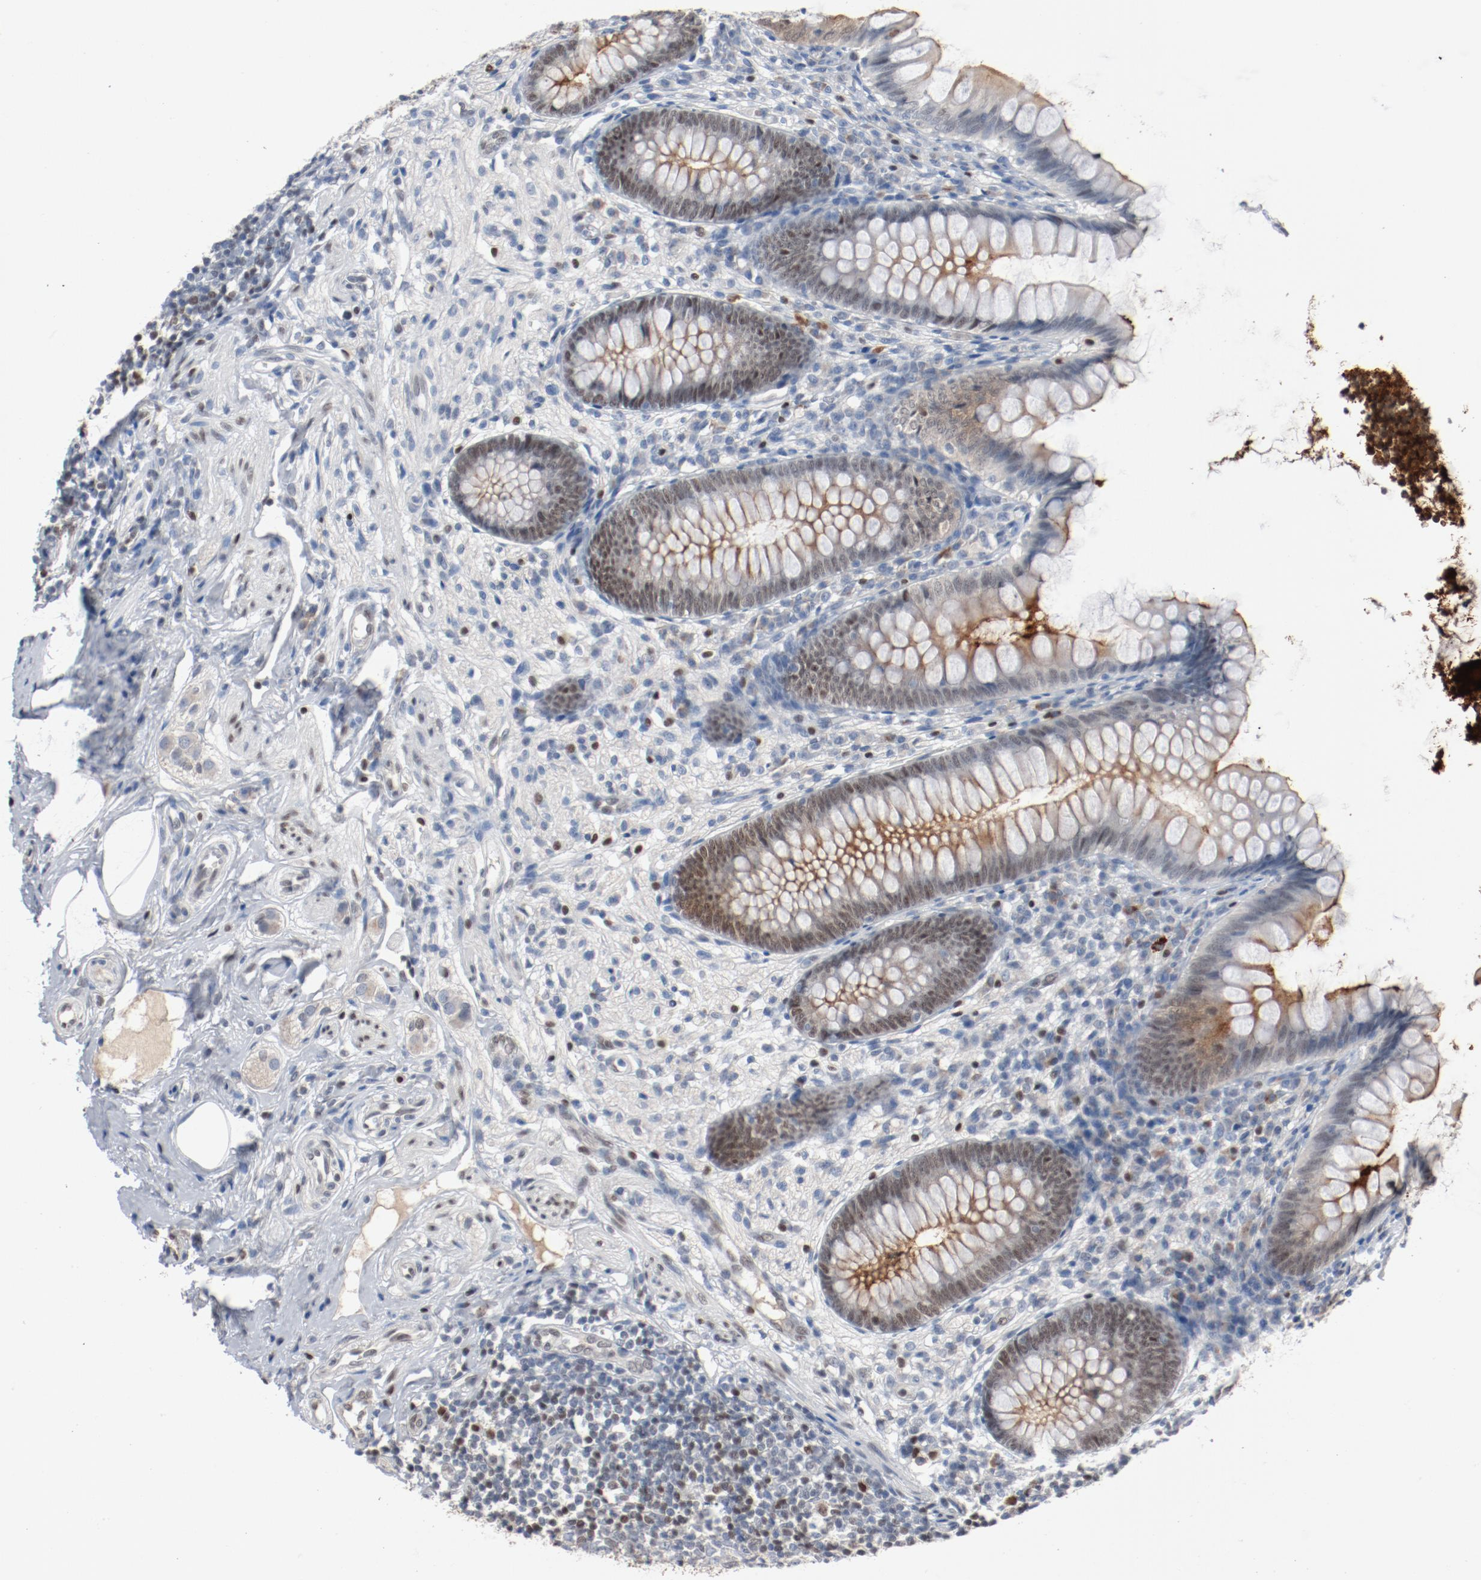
{"staining": {"intensity": "weak", "quantity": "25%-75%", "location": "nuclear"}, "tissue": "appendix", "cell_type": "Glandular cells", "image_type": "normal", "snomed": [{"axis": "morphology", "description": "Normal tissue, NOS"}, {"axis": "topography", "description": "Appendix"}], "caption": "Appendix was stained to show a protein in brown. There is low levels of weak nuclear expression in about 25%-75% of glandular cells. The staining is performed using DAB brown chromogen to label protein expression. The nuclei are counter-stained blue using hematoxylin.", "gene": "ENSG00000285708", "patient": {"sex": "female", "age": 66}}